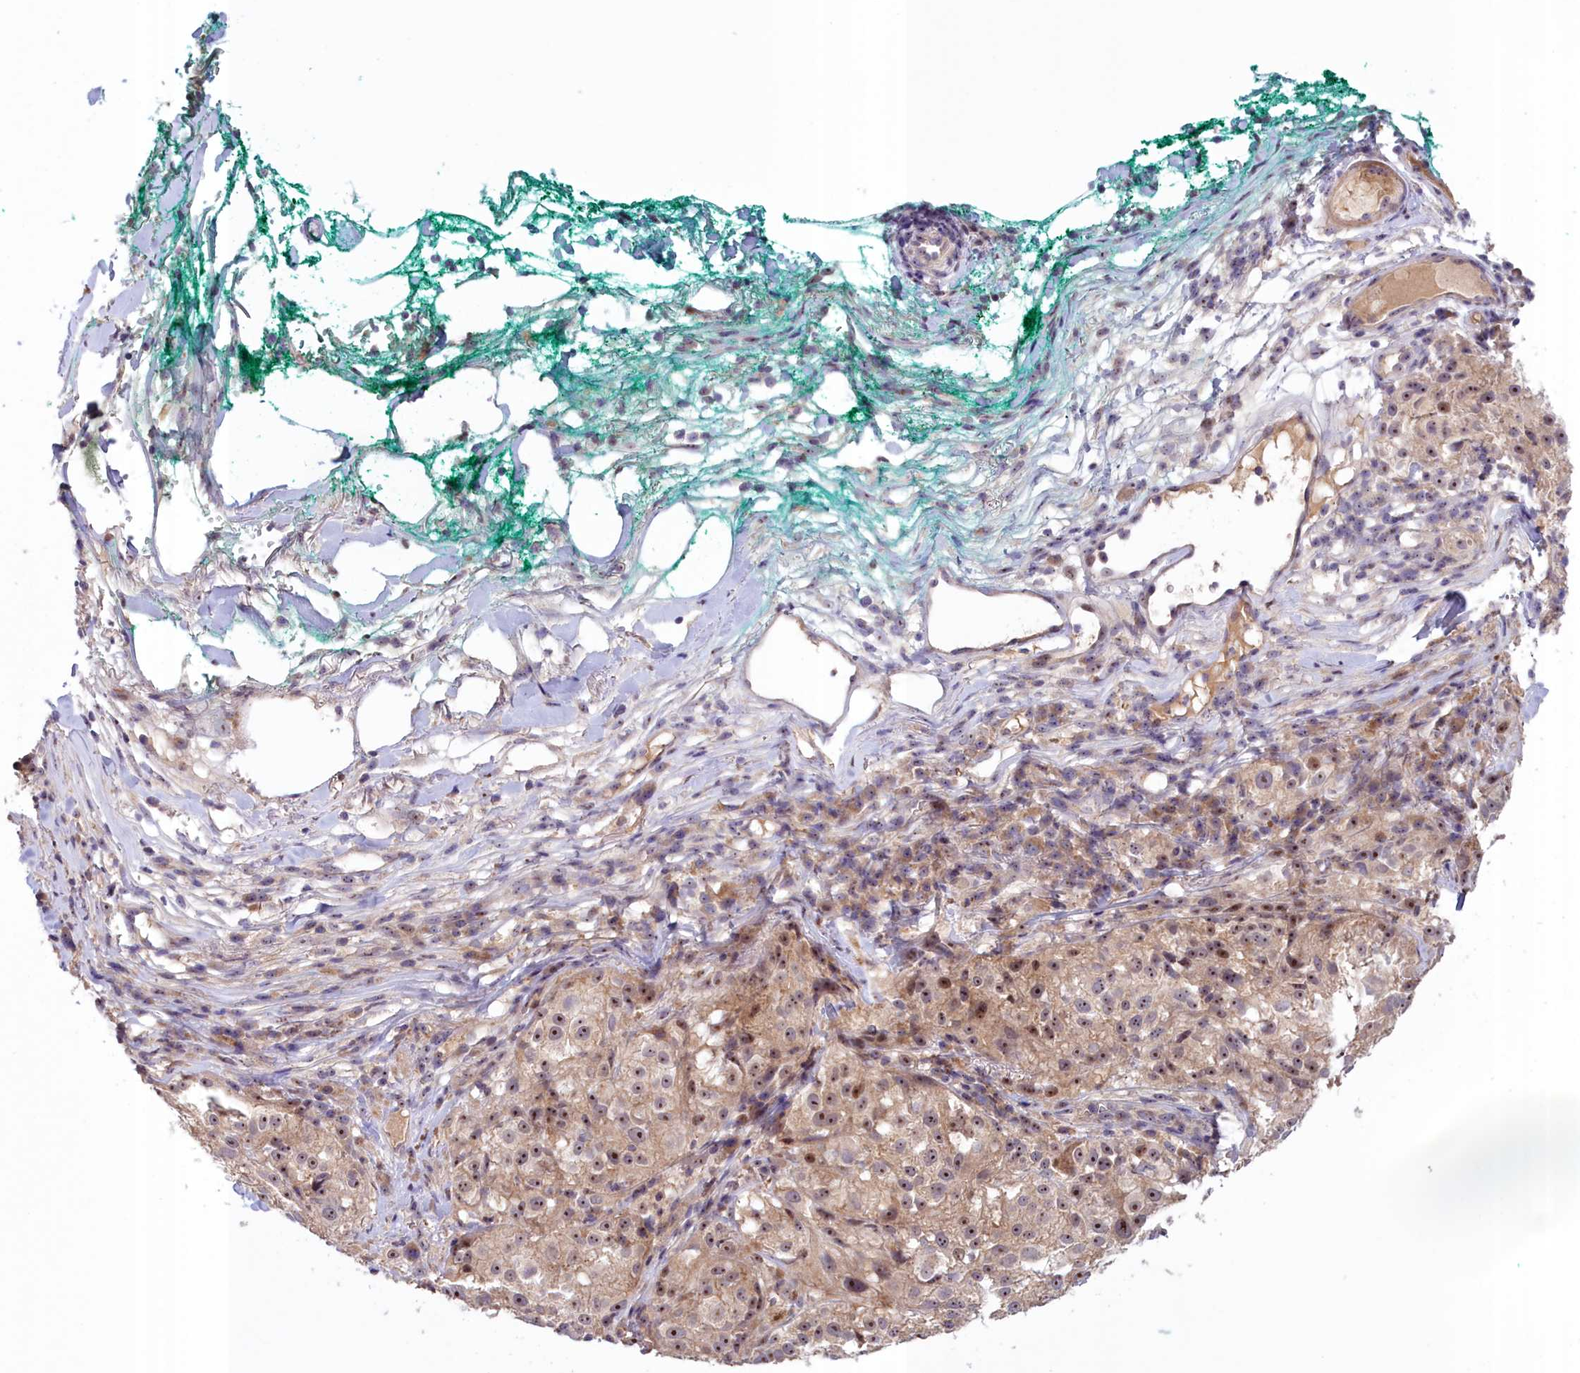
{"staining": {"intensity": "moderate", "quantity": ">75%", "location": "cytoplasmic/membranous,nuclear"}, "tissue": "melanoma", "cell_type": "Tumor cells", "image_type": "cancer", "snomed": [{"axis": "morphology", "description": "Necrosis, NOS"}, {"axis": "morphology", "description": "Malignant melanoma, NOS"}, {"axis": "topography", "description": "Skin"}], "caption": "IHC of melanoma shows medium levels of moderate cytoplasmic/membranous and nuclear staining in approximately >75% of tumor cells. The staining was performed using DAB (3,3'-diaminobenzidine), with brown indicating positive protein expression. Nuclei are stained blue with hematoxylin.", "gene": "NEURL4", "patient": {"sex": "female", "age": 87}}